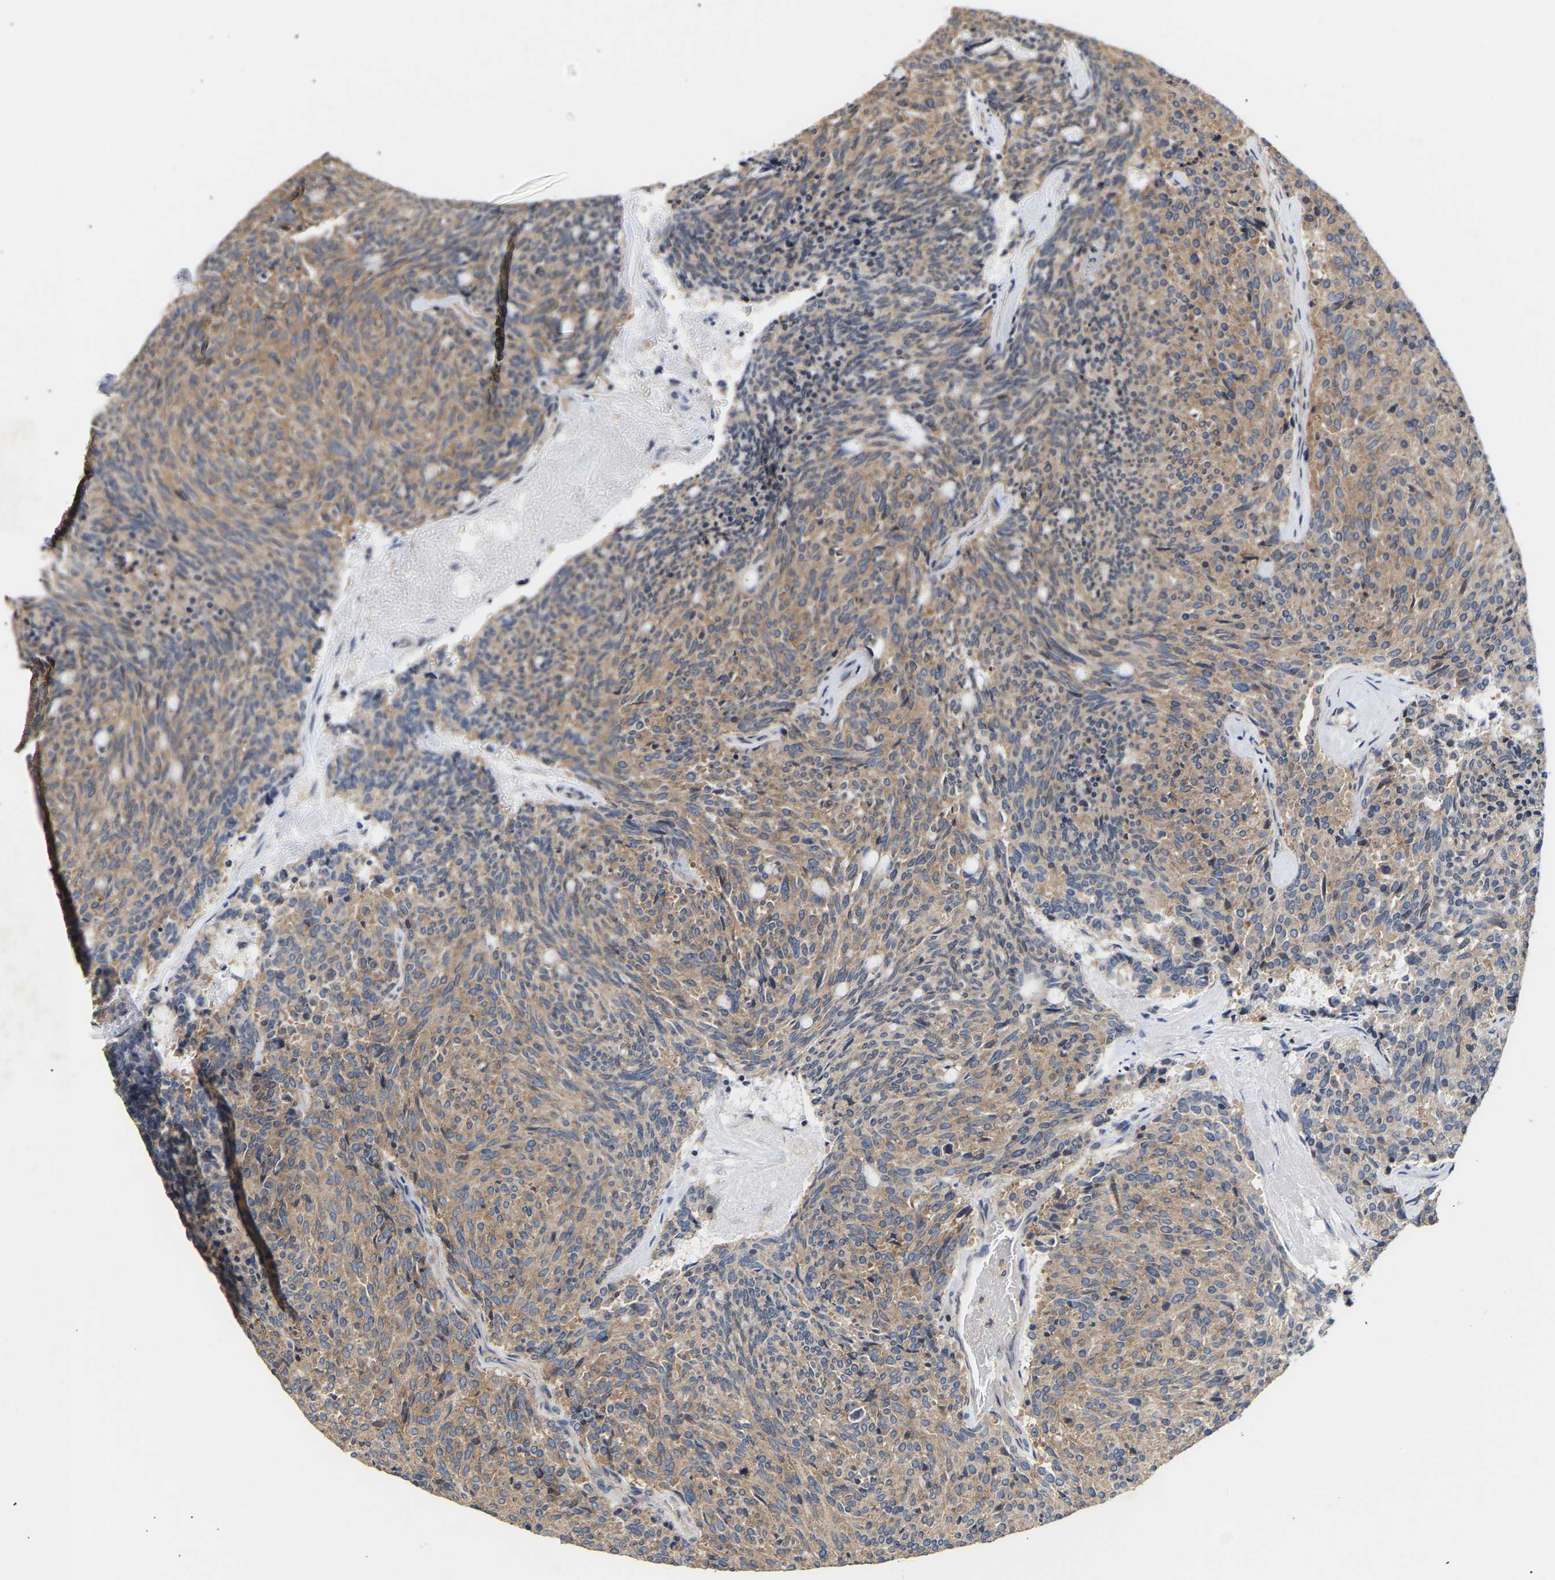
{"staining": {"intensity": "weak", "quantity": ">75%", "location": "cytoplasmic/membranous"}, "tissue": "carcinoid", "cell_type": "Tumor cells", "image_type": "cancer", "snomed": [{"axis": "morphology", "description": "Carcinoid, malignant, NOS"}, {"axis": "topography", "description": "Pancreas"}], "caption": "A low amount of weak cytoplasmic/membranous expression is present in about >75% of tumor cells in carcinoid tissue. Immunohistochemistry stains the protein of interest in brown and the nuclei are stained blue.", "gene": "AIMP2", "patient": {"sex": "female", "age": 54}}